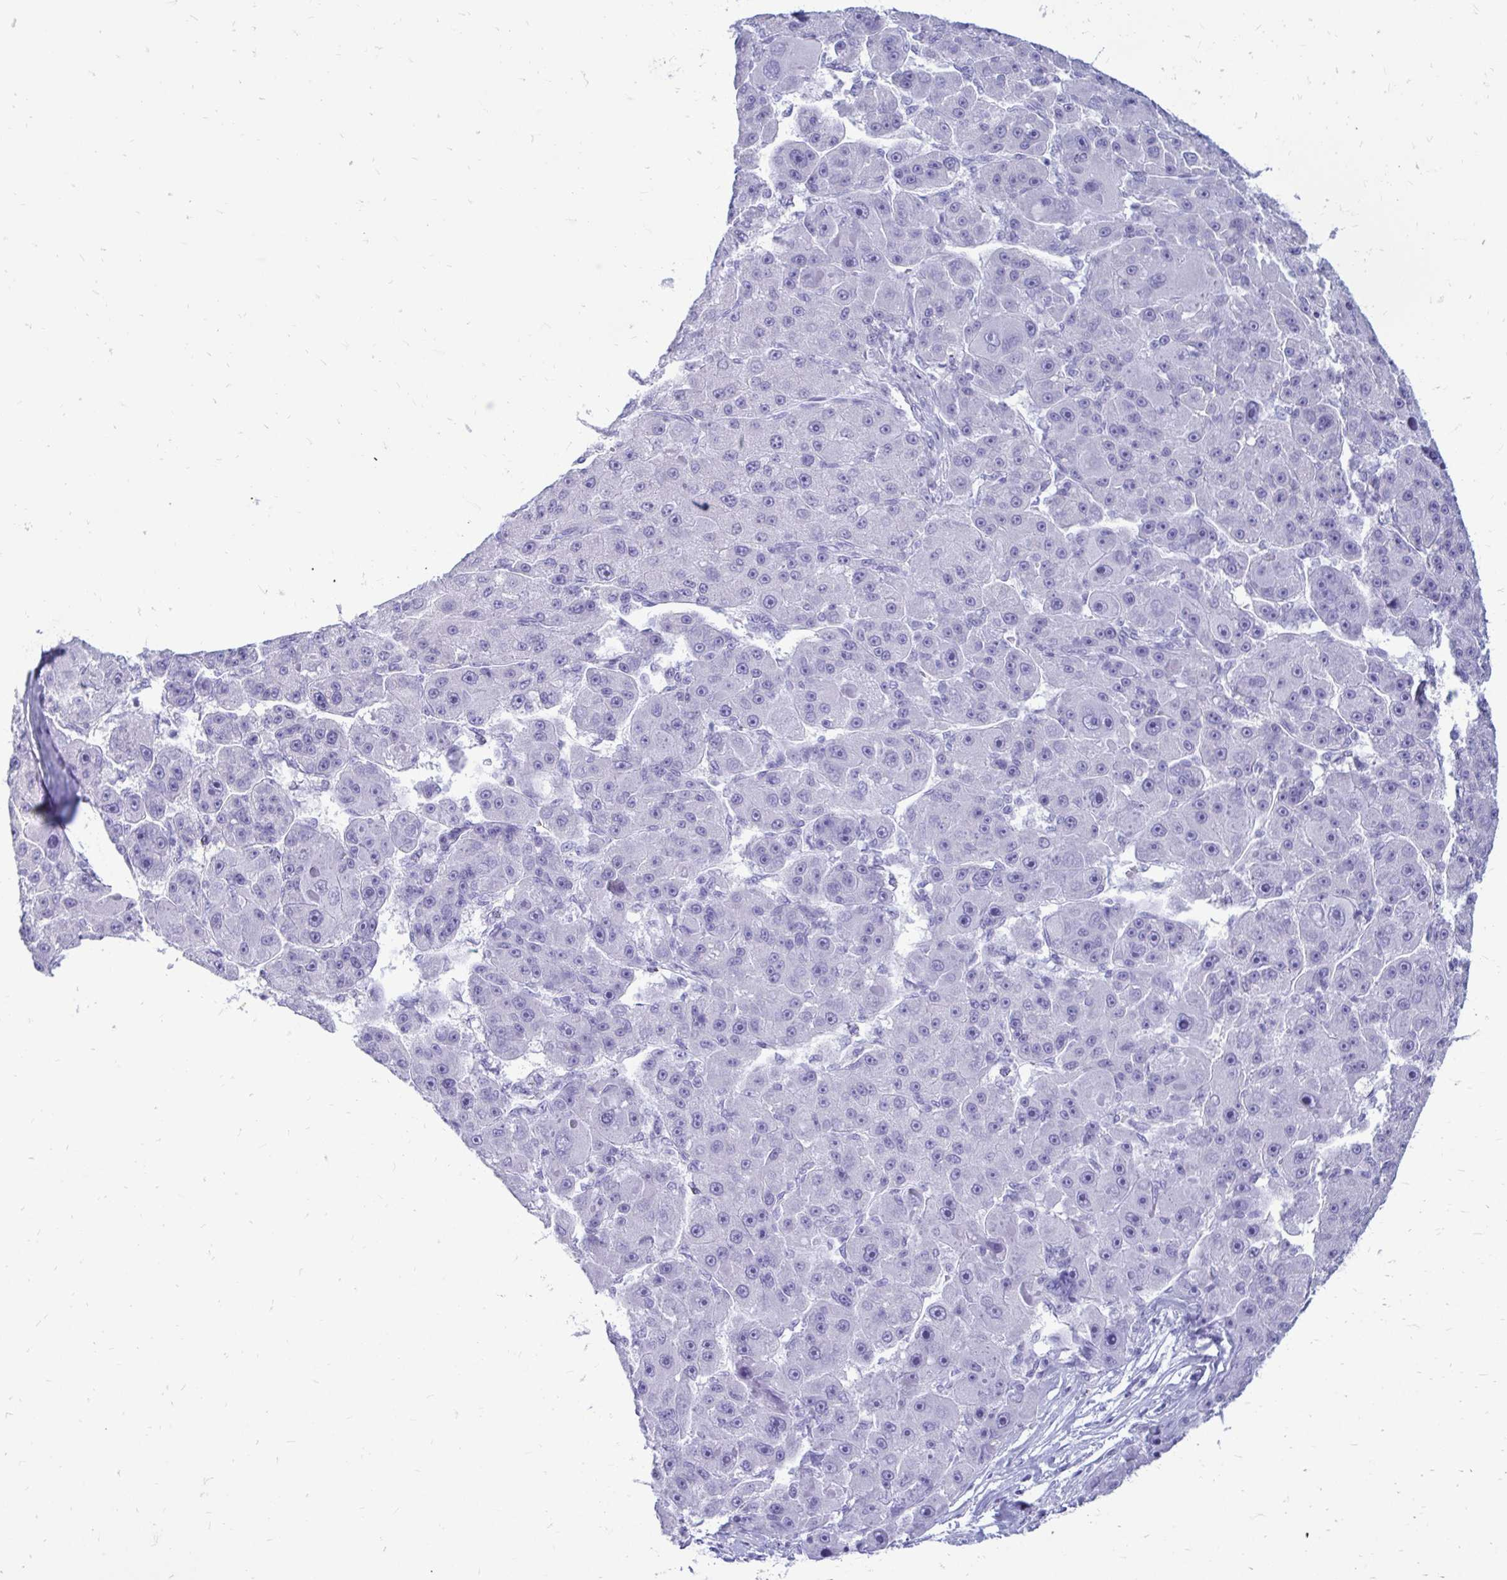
{"staining": {"intensity": "negative", "quantity": "none", "location": "none"}, "tissue": "liver cancer", "cell_type": "Tumor cells", "image_type": "cancer", "snomed": [{"axis": "morphology", "description": "Carcinoma, Hepatocellular, NOS"}, {"axis": "topography", "description": "Liver"}], "caption": "Tumor cells are negative for brown protein staining in liver cancer.", "gene": "OR10R2", "patient": {"sex": "male", "age": 76}}